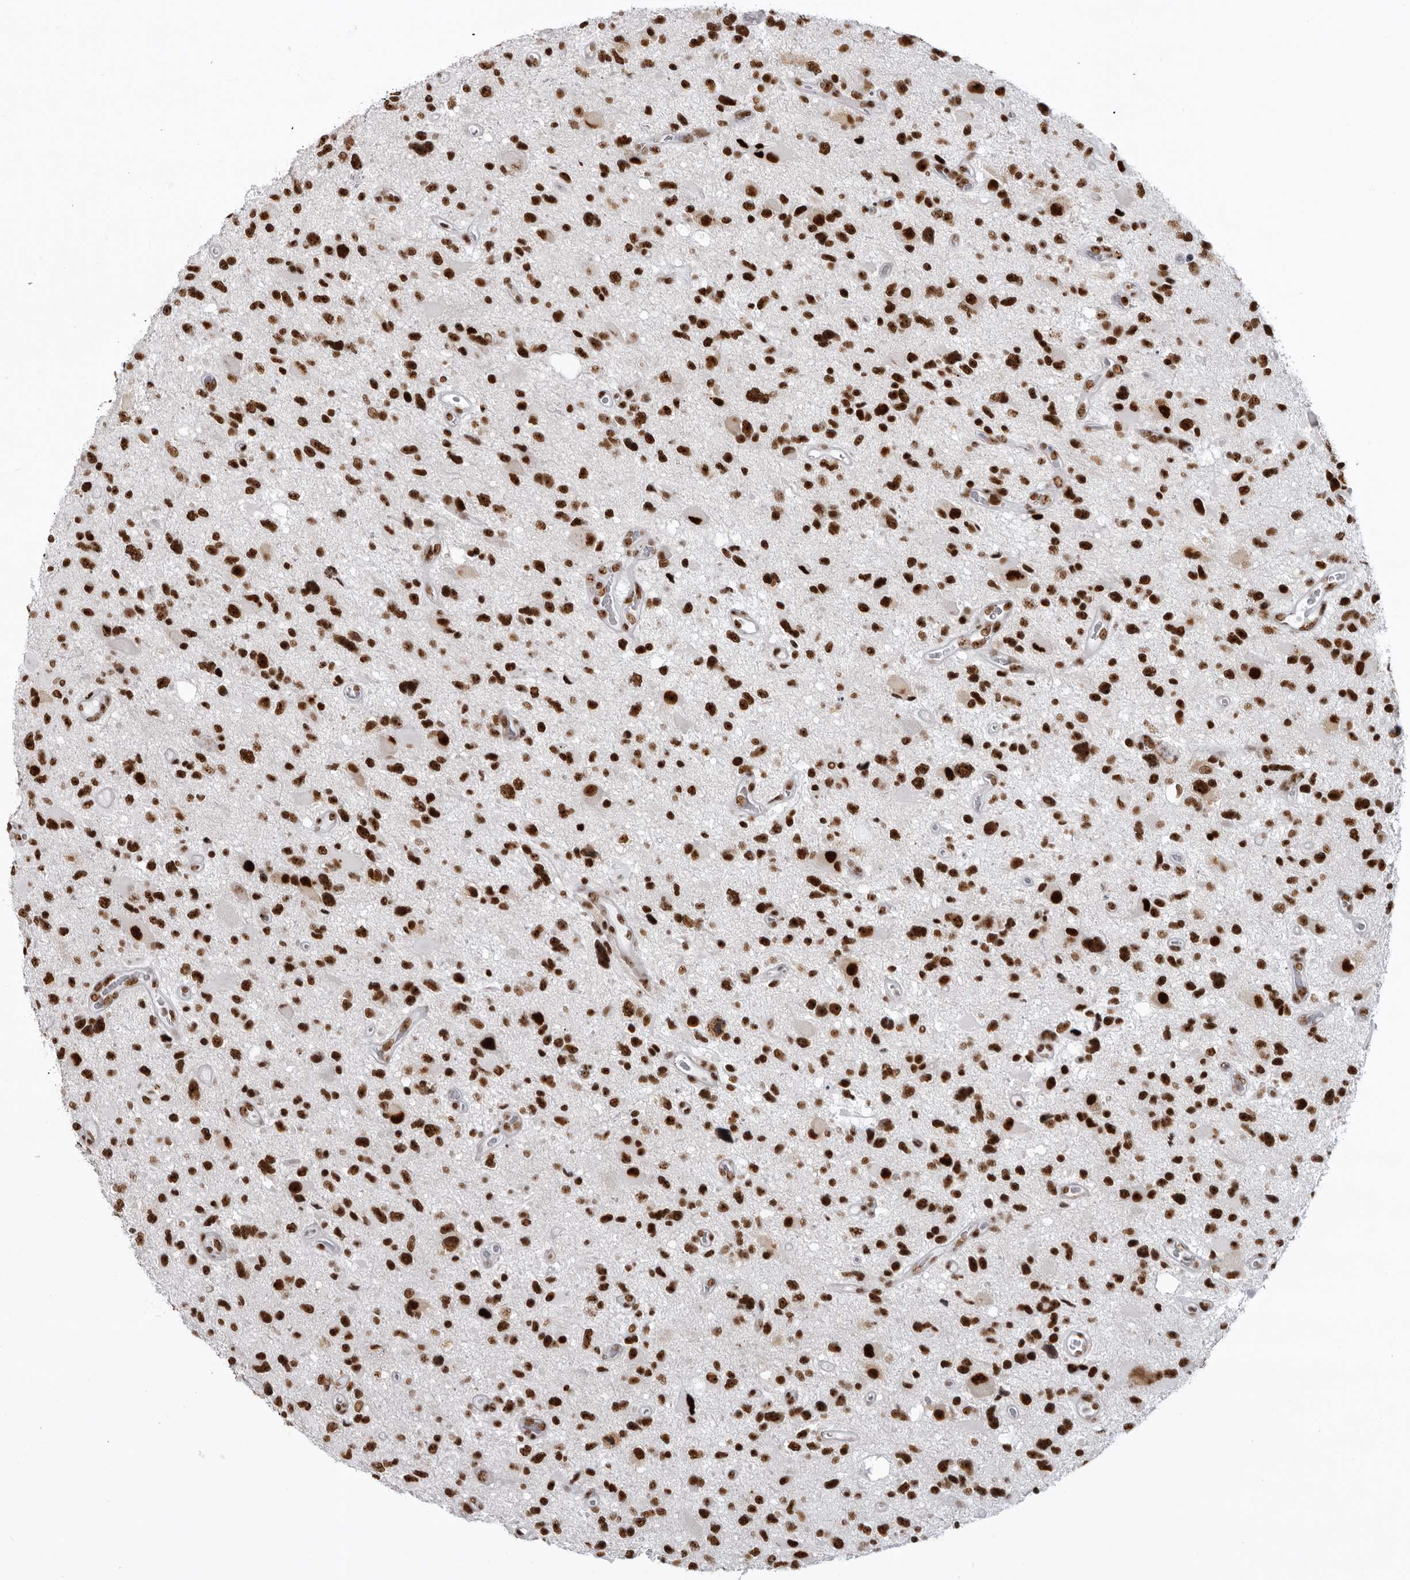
{"staining": {"intensity": "strong", "quantity": ">75%", "location": "nuclear"}, "tissue": "glioma", "cell_type": "Tumor cells", "image_type": "cancer", "snomed": [{"axis": "morphology", "description": "Glioma, malignant, High grade"}, {"axis": "topography", "description": "Brain"}], "caption": "The immunohistochemical stain highlights strong nuclear positivity in tumor cells of malignant glioma (high-grade) tissue.", "gene": "DHX9", "patient": {"sex": "male", "age": 33}}